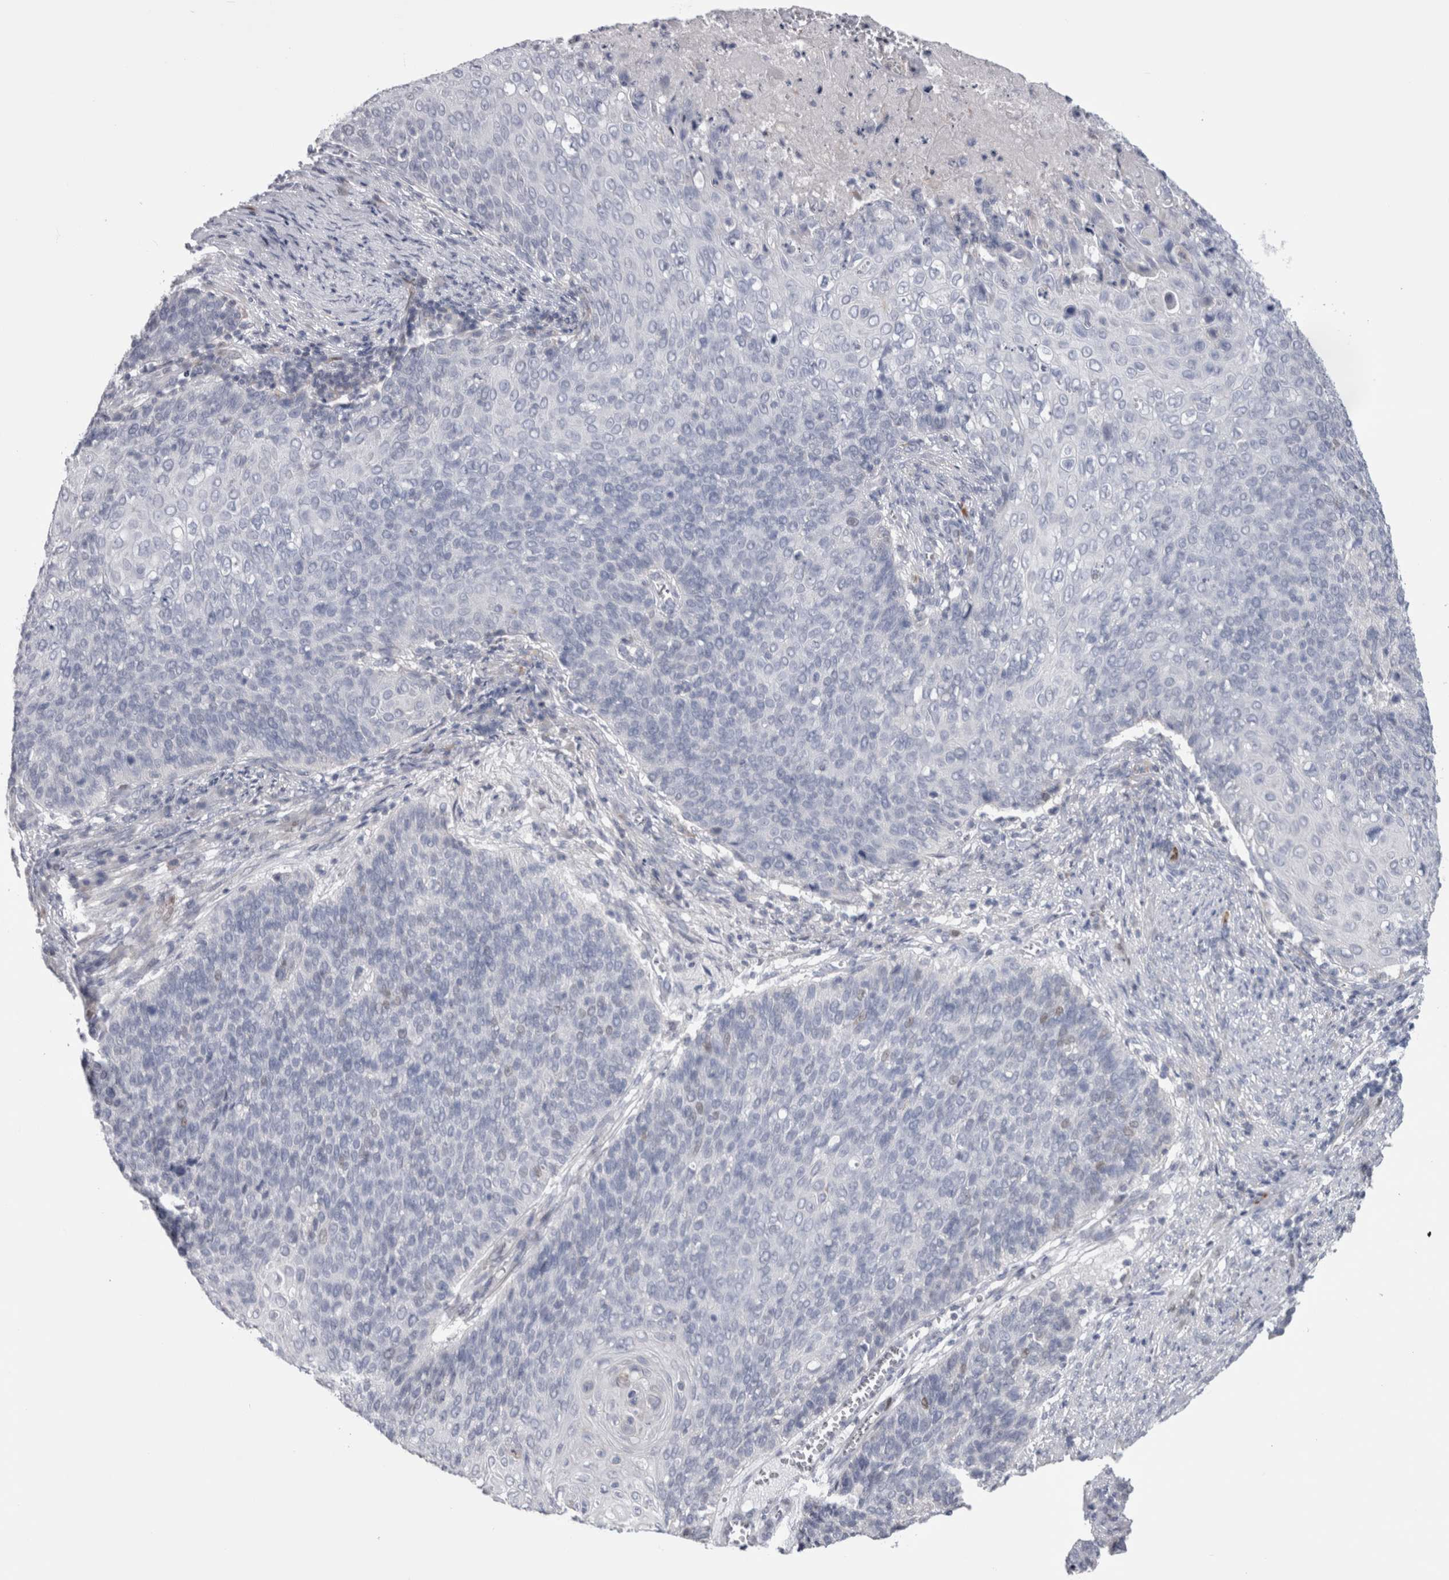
{"staining": {"intensity": "negative", "quantity": "none", "location": "none"}, "tissue": "cervical cancer", "cell_type": "Tumor cells", "image_type": "cancer", "snomed": [{"axis": "morphology", "description": "Squamous cell carcinoma, NOS"}, {"axis": "topography", "description": "Cervix"}], "caption": "A histopathology image of human cervical squamous cell carcinoma is negative for staining in tumor cells. (Brightfield microscopy of DAB immunohistochemistry at high magnification).", "gene": "IL33", "patient": {"sex": "female", "age": 39}}